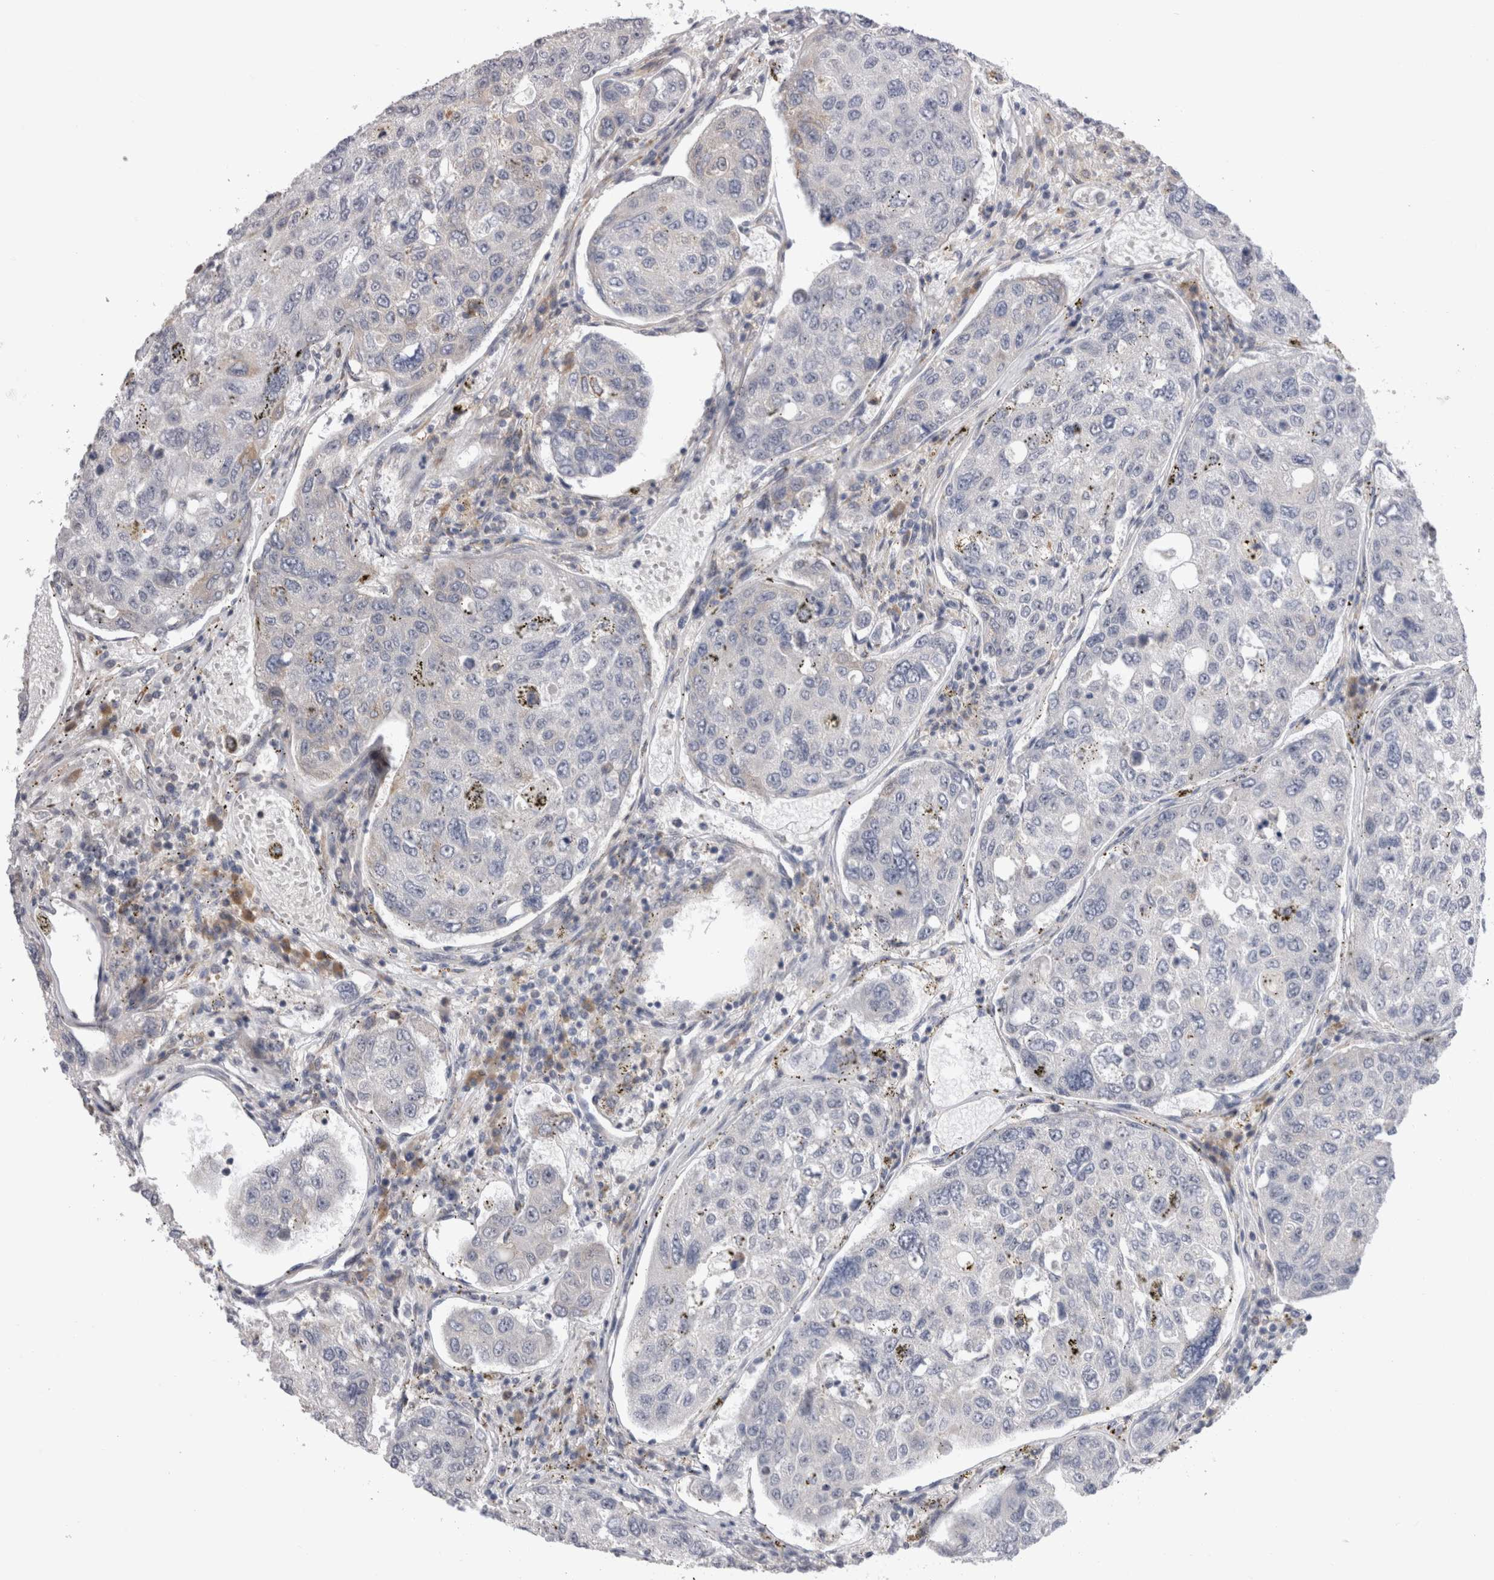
{"staining": {"intensity": "negative", "quantity": "none", "location": "none"}, "tissue": "urothelial cancer", "cell_type": "Tumor cells", "image_type": "cancer", "snomed": [{"axis": "morphology", "description": "Urothelial carcinoma, High grade"}, {"axis": "topography", "description": "Lymph node"}, {"axis": "topography", "description": "Urinary bladder"}], "caption": "This is a histopathology image of IHC staining of urothelial cancer, which shows no staining in tumor cells.", "gene": "VCPIP1", "patient": {"sex": "male", "age": 51}}